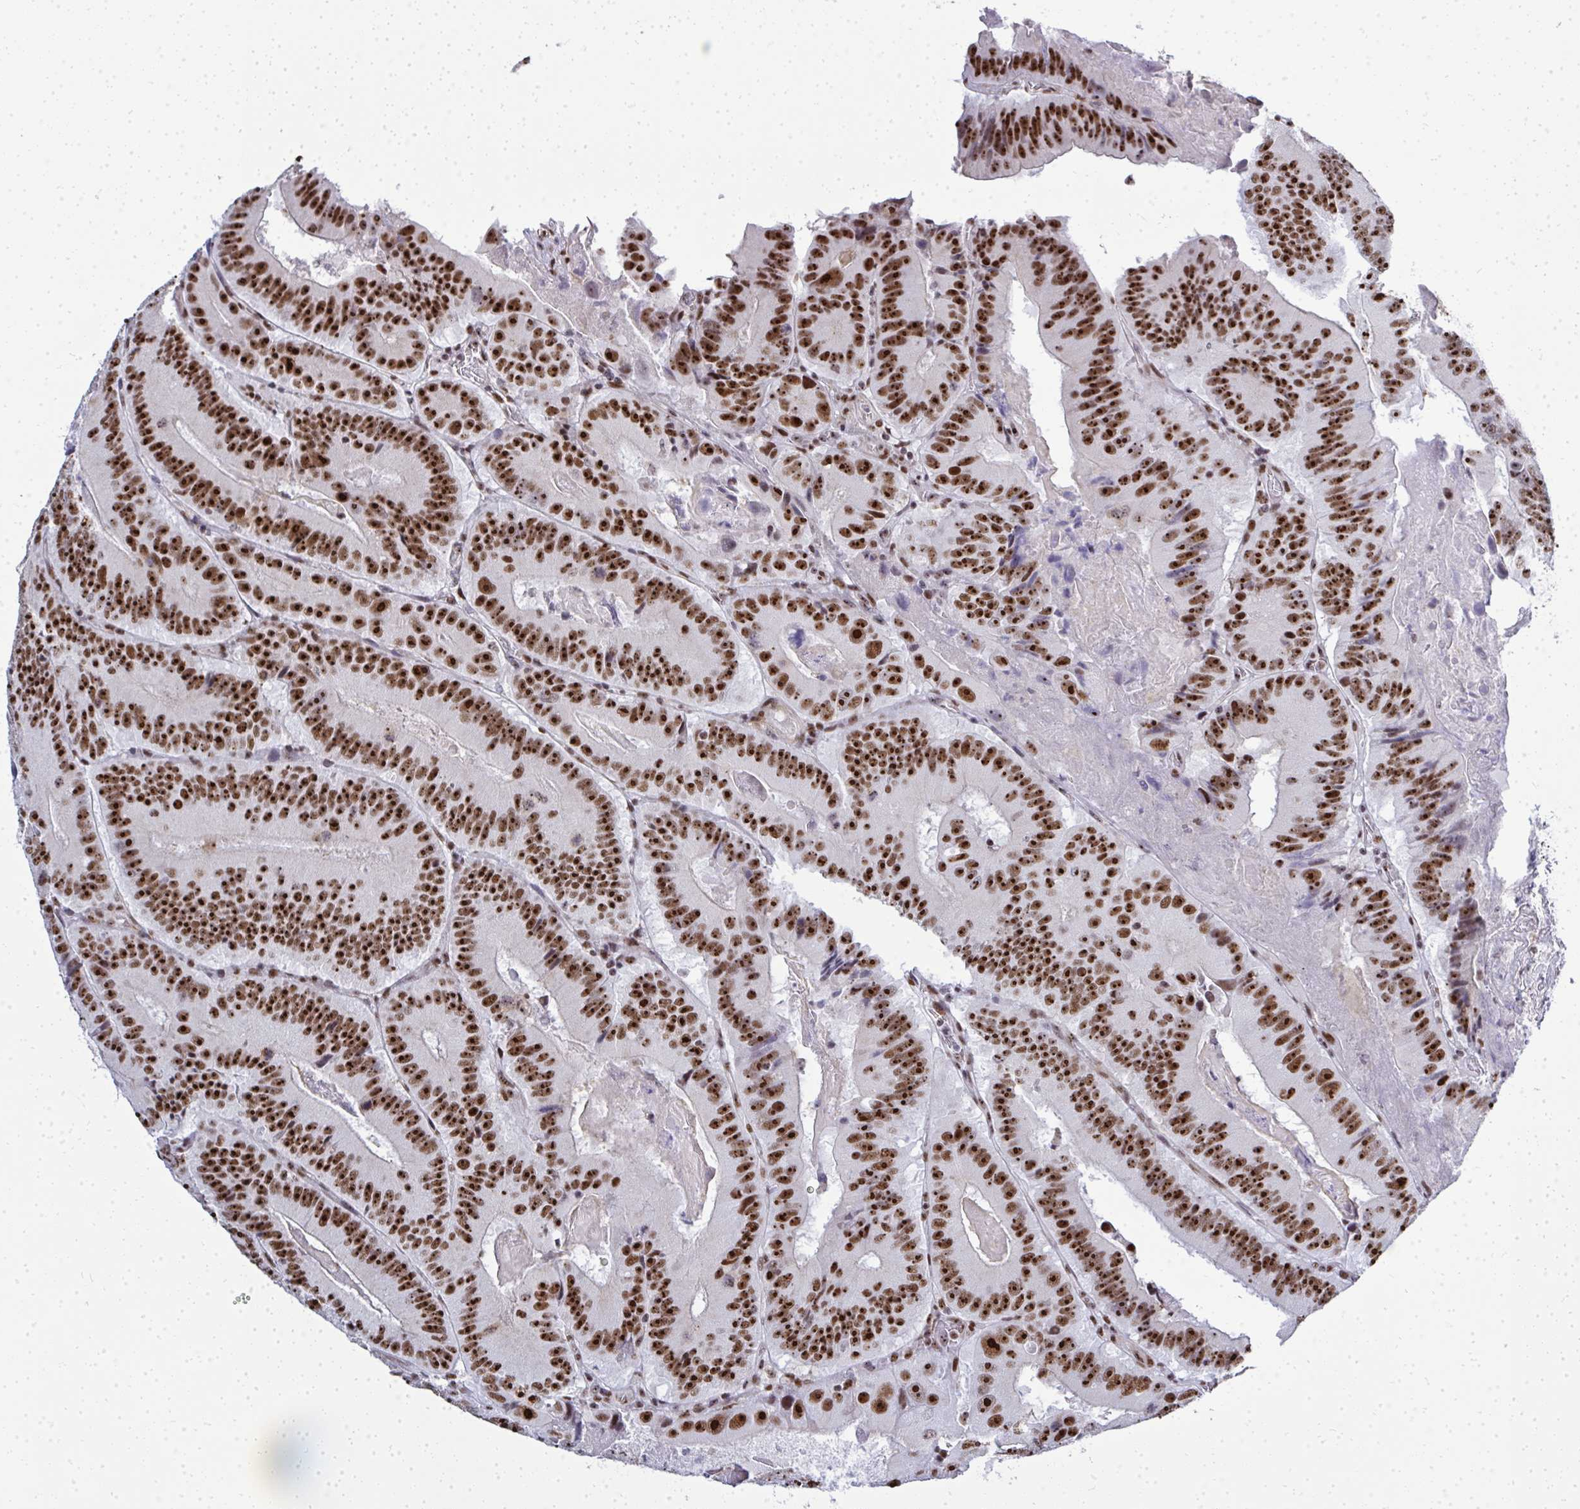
{"staining": {"intensity": "strong", "quantity": ">75%", "location": "nuclear"}, "tissue": "colorectal cancer", "cell_type": "Tumor cells", "image_type": "cancer", "snomed": [{"axis": "morphology", "description": "Adenocarcinoma, NOS"}, {"axis": "topography", "description": "Colon"}], "caption": "Brown immunohistochemical staining in colorectal adenocarcinoma shows strong nuclear positivity in approximately >75% of tumor cells. Nuclei are stained in blue.", "gene": "SIRT7", "patient": {"sex": "female", "age": 86}}